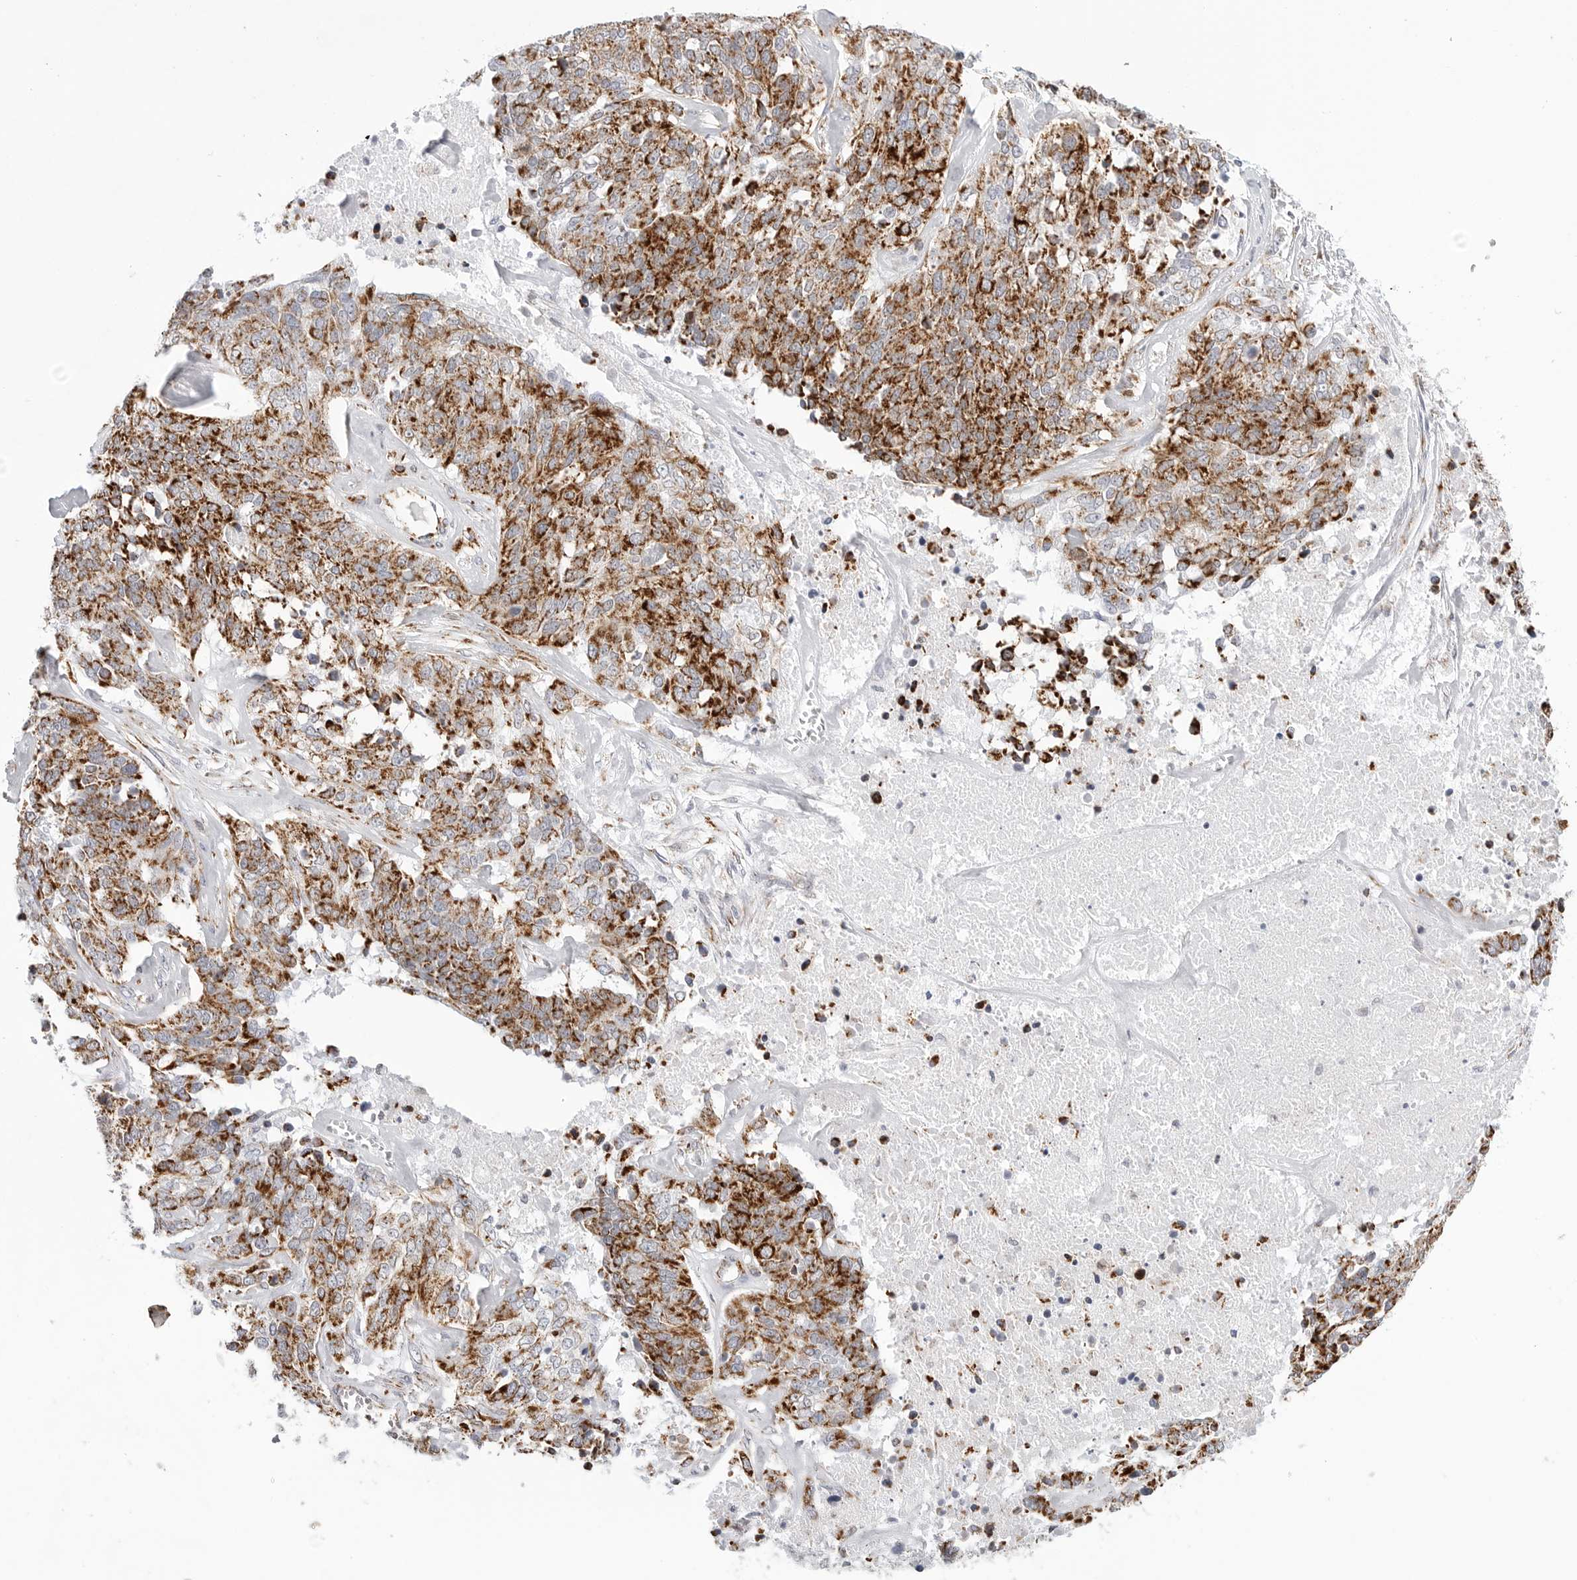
{"staining": {"intensity": "strong", "quantity": ">75%", "location": "cytoplasmic/membranous"}, "tissue": "ovarian cancer", "cell_type": "Tumor cells", "image_type": "cancer", "snomed": [{"axis": "morphology", "description": "Cystadenocarcinoma, serous, NOS"}, {"axis": "topography", "description": "Ovary"}], "caption": "Approximately >75% of tumor cells in human serous cystadenocarcinoma (ovarian) demonstrate strong cytoplasmic/membranous protein staining as visualized by brown immunohistochemical staining.", "gene": "ATP5IF1", "patient": {"sex": "female", "age": 44}}